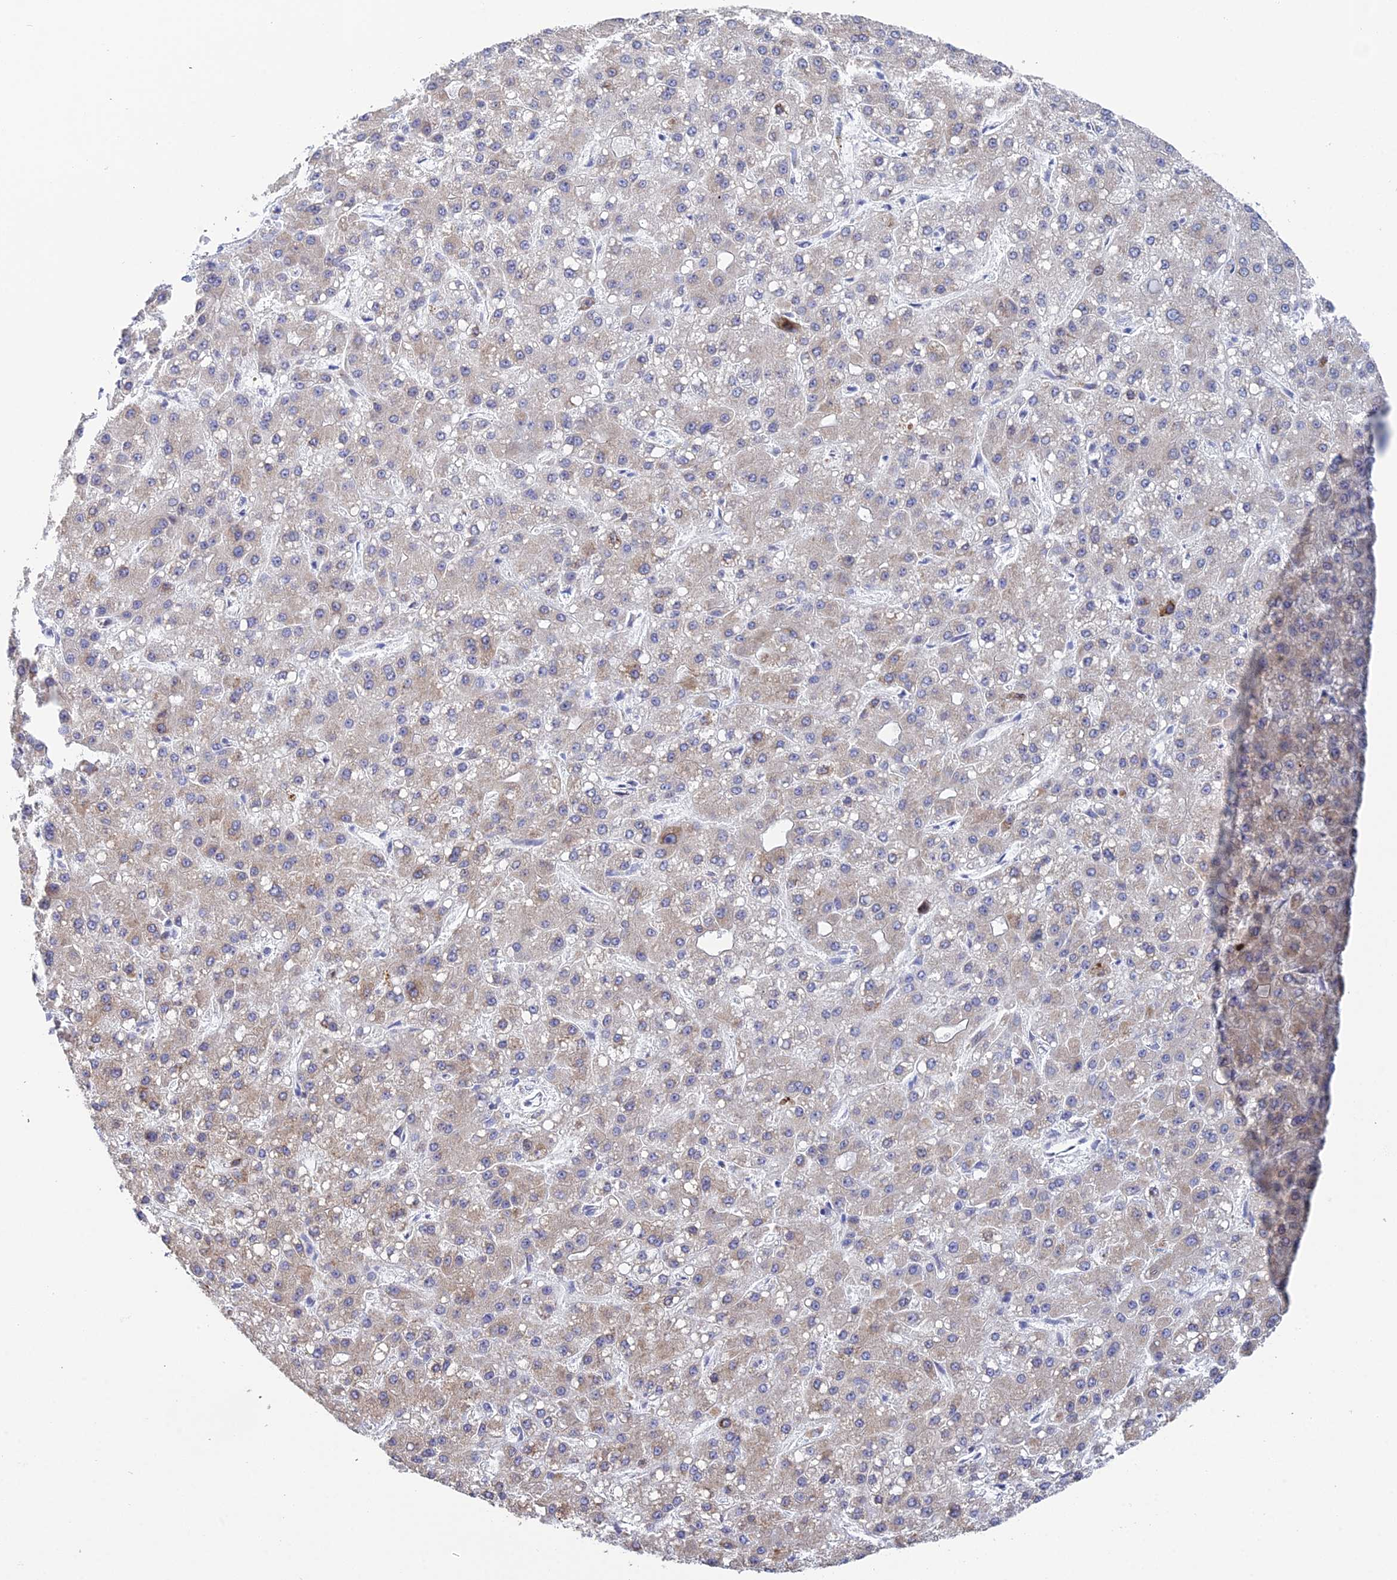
{"staining": {"intensity": "moderate", "quantity": "<25%", "location": "cytoplasmic/membranous"}, "tissue": "liver cancer", "cell_type": "Tumor cells", "image_type": "cancer", "snomed": [{"axis": "morphology", "description": "Carcinoma, Hepatocellular, NOS"}, {"axis": "topography", "description": "Liver"}], "caption": "Hepatocellular carcinoma (liver) tissue shows moderate cytoplasmic/membranous staining in about <25% of tumor cells", "gene": "CSPG4", "patient": {"sex": "male", "age": 67}}